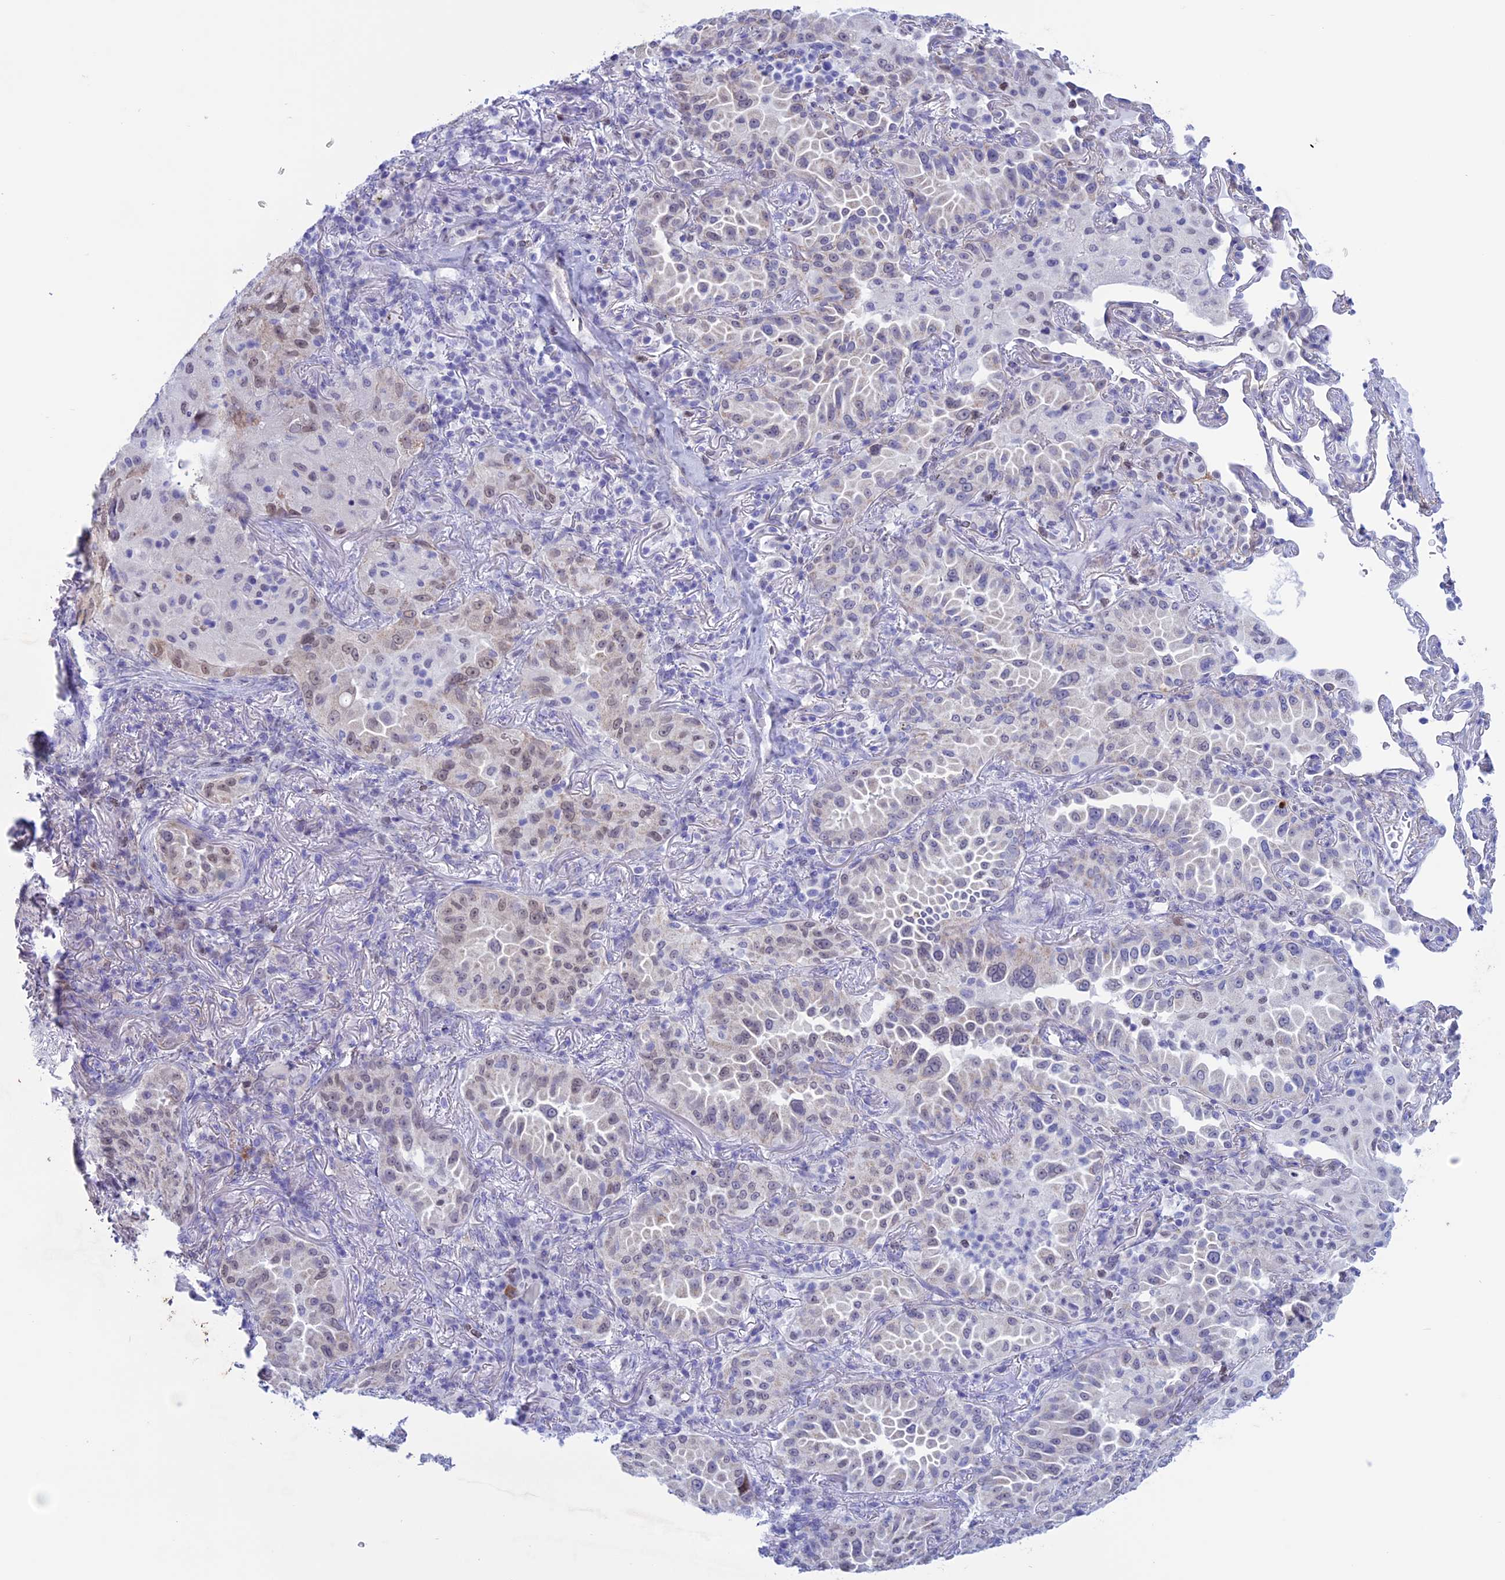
{"staining": {"intensity": "weak", "quantity": "<25%", "location": "nuclear"}, "tissue": "lung cancer", "cell_type": "Tumor cells", "image_type": "cancer", "snomed": [{"axis": "morphology", "description": "Adenocarcinoma, NOS"}, {"axis": "topography", "description": "Lung"}], "caption": "DAB (3,3'-diaminobenzidine) immunohistochemical staining of lung adenocarcinoma demonstrates no significant expression in tumor cells.", "gene": "LHFPL2", "patient": {"sex": "female", "age": 69}}